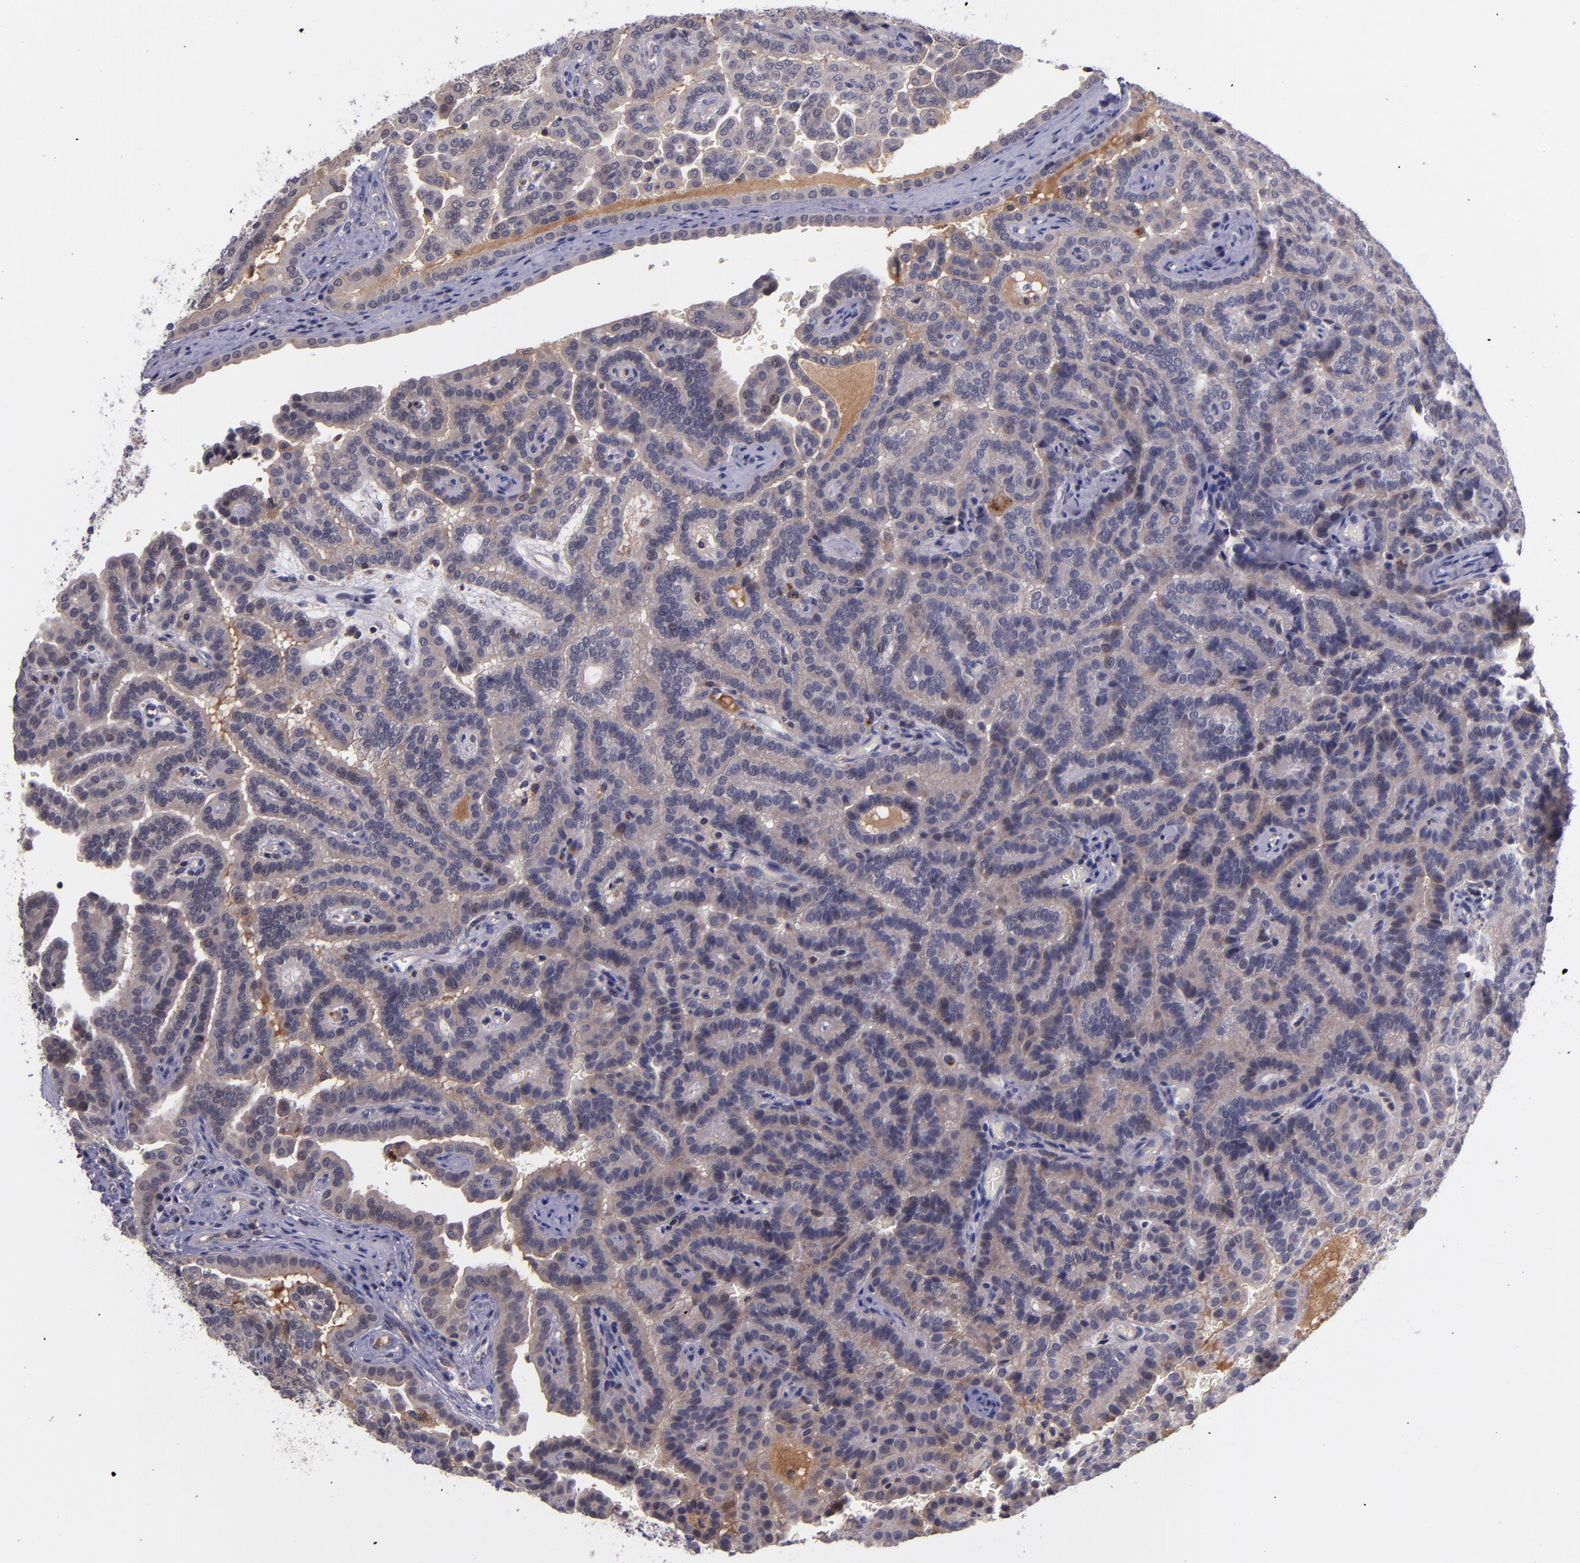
{"staining": {"intensity": "moderate", "quantity": ">75%", "location": "cytoplasmic/membranous"}, "tissue": "renal cancer", "cell_type": "Tumor cells", "image_type": "cancer", "snomed": [{"axis": "morphology", "description": "Adenocarcinoma, NOS"}, {"axis": "topography", "description": "Kidney"}], "caption": "A micrograph showing moderate cytoplasmic/membranous positivity in about >75% of tumor cells in renal cancer, as visualized by brown immunohistochemical staining.", "gene": "RBP4", "patient": {"sex": "male", "age": 61}}